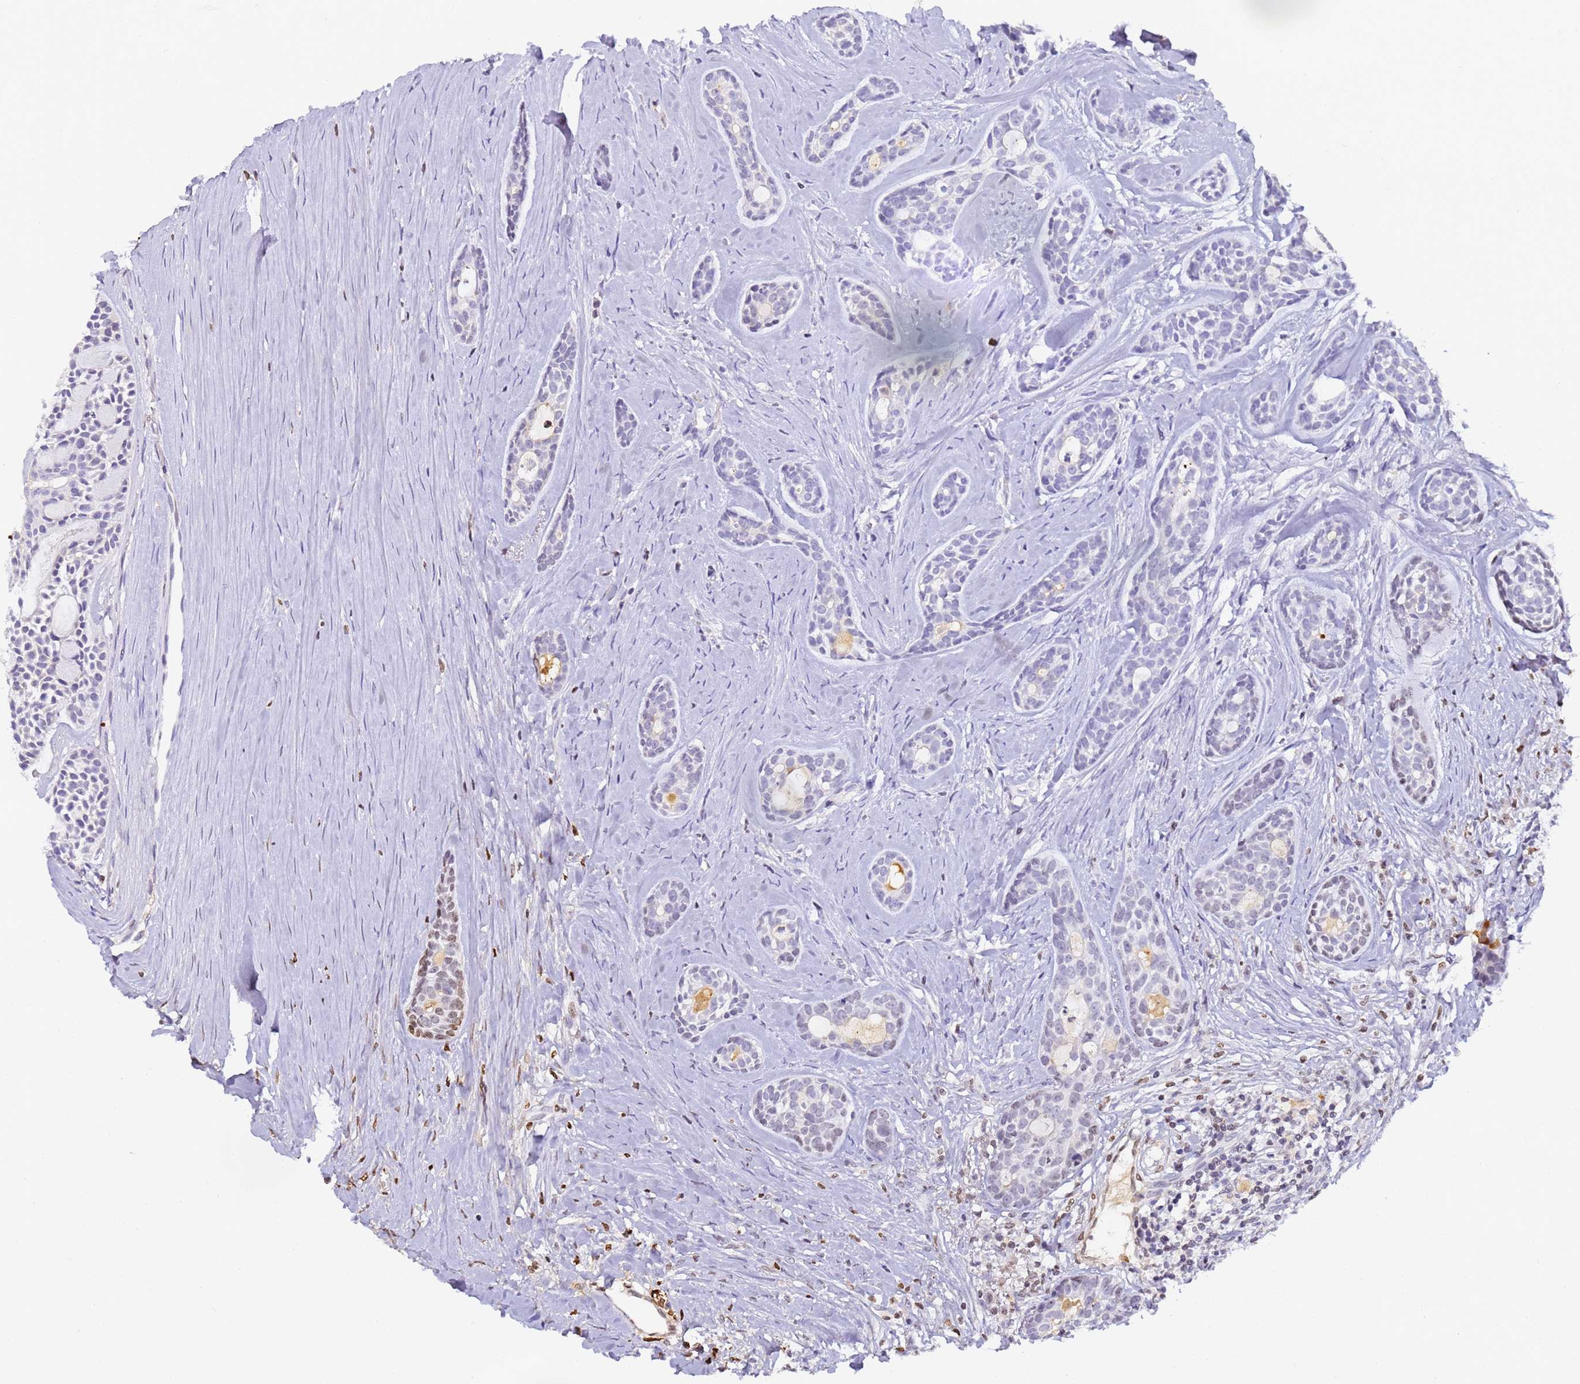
{"staining": {"intensity": "negative", "quantity": "none", "location": "none"}, "tissue": "head and neck cancer", "cell_type": "Tumor cells", "image_type": "cancer", "snomed": [{"axis": "morphology", "description": "Adenocarcinoma, NOS"}, {"axis": "topography", "description": "Subcutis"}, {"axis": "topography", "description": "Head-Neck"}], "caption": "Head and neck cancer was stained to show a protein in brown. There is no significant staining in tumor cells. (DAB immunohistochemistry (IHC), high magnification).", "gene": "CFHR2", "patient": {"sex": "female", "age": 73}}